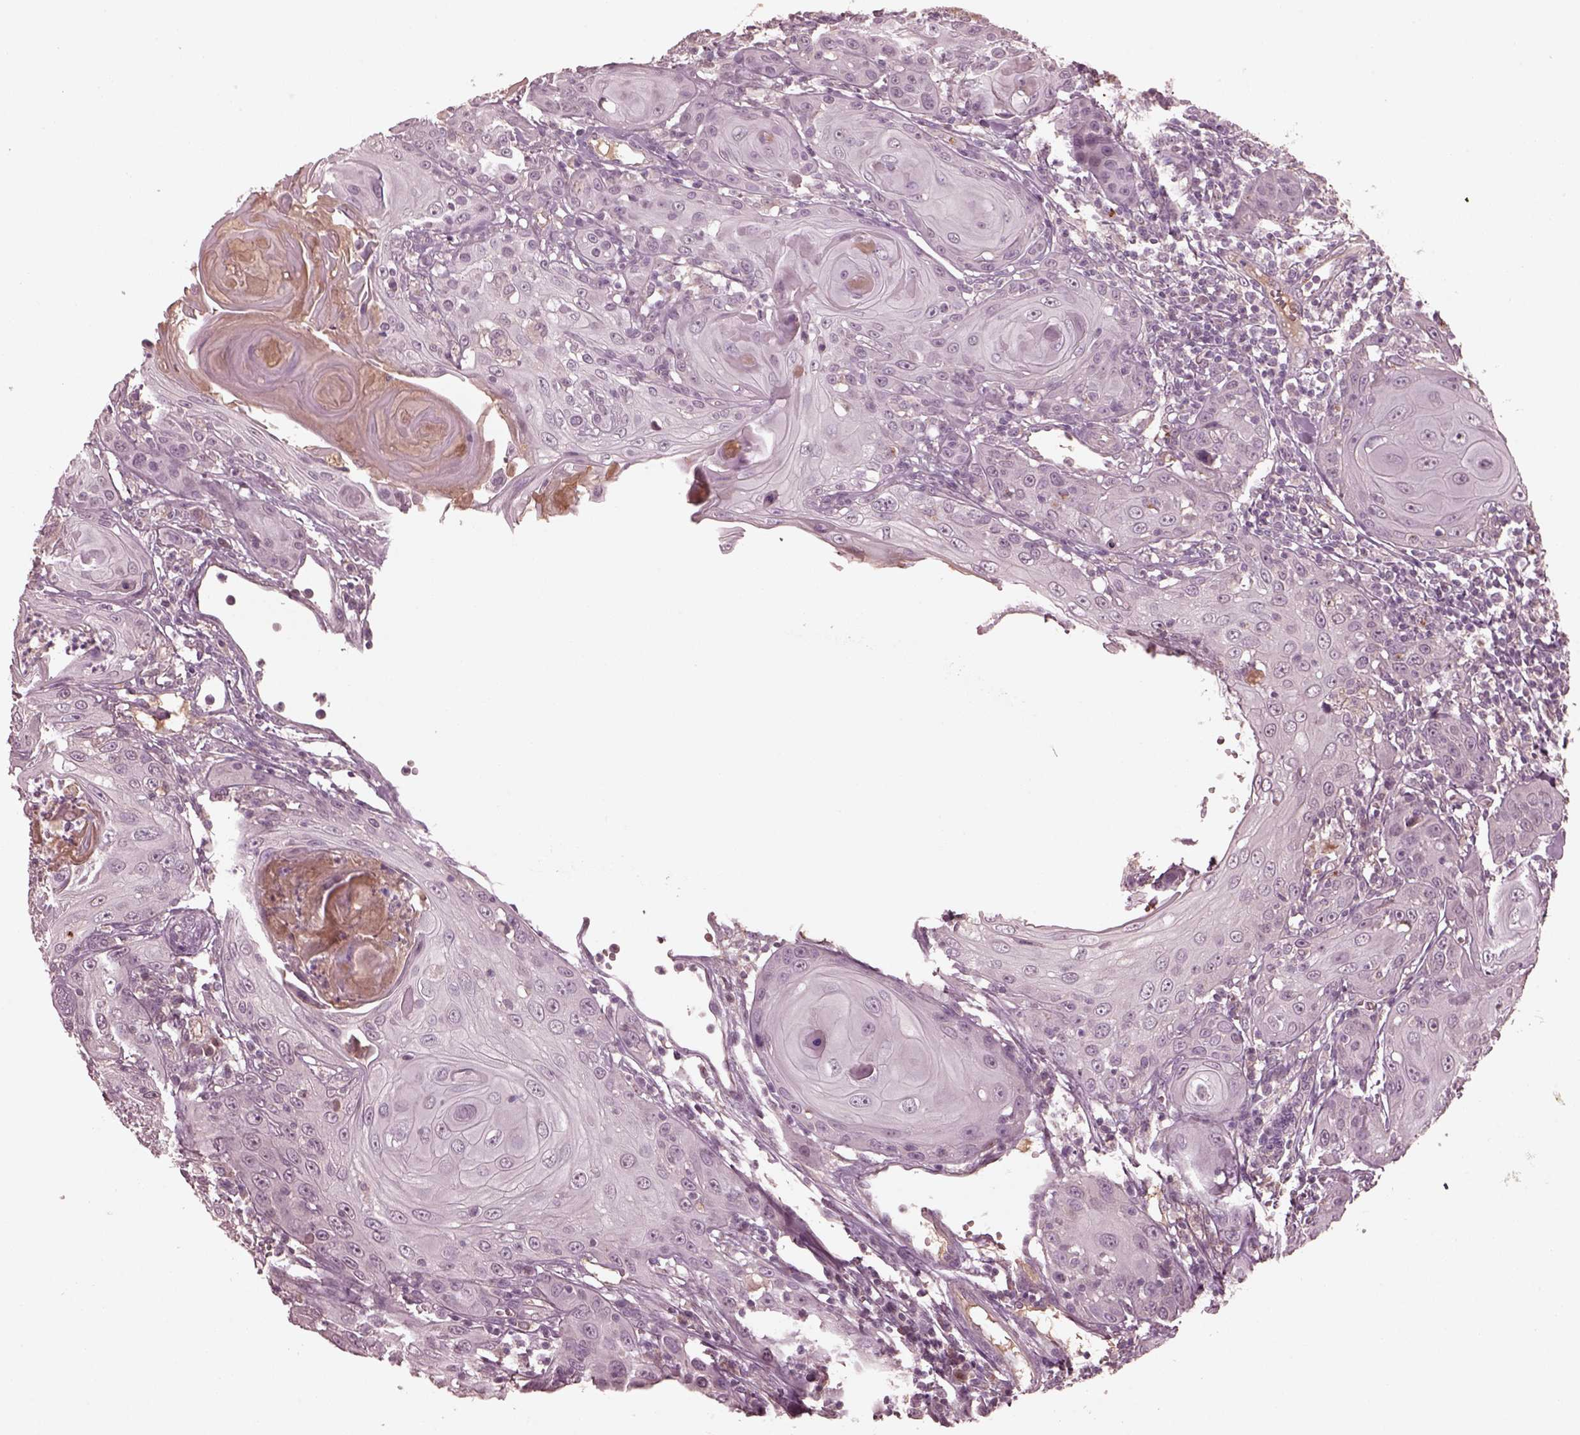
{"staining": {"intensity": "negative", "quantity": "none", "location": "none"}, "tissue": "head and neck cancer", "cell_type": "Tumor cells", "image_type": "cancer", "snomed": [{"axis": "morphology", "description": "Squamous cell carcinoma, NOS"}, {"axis": "topography", "description": "Head-Neck"}], "caption": "Micrograph shows no protein positivity in tumor cells of head and neck squamous cell carcinoma tissue.", "gene": "VWA5B1", "patient": {"sex": "female", "age": 80}}